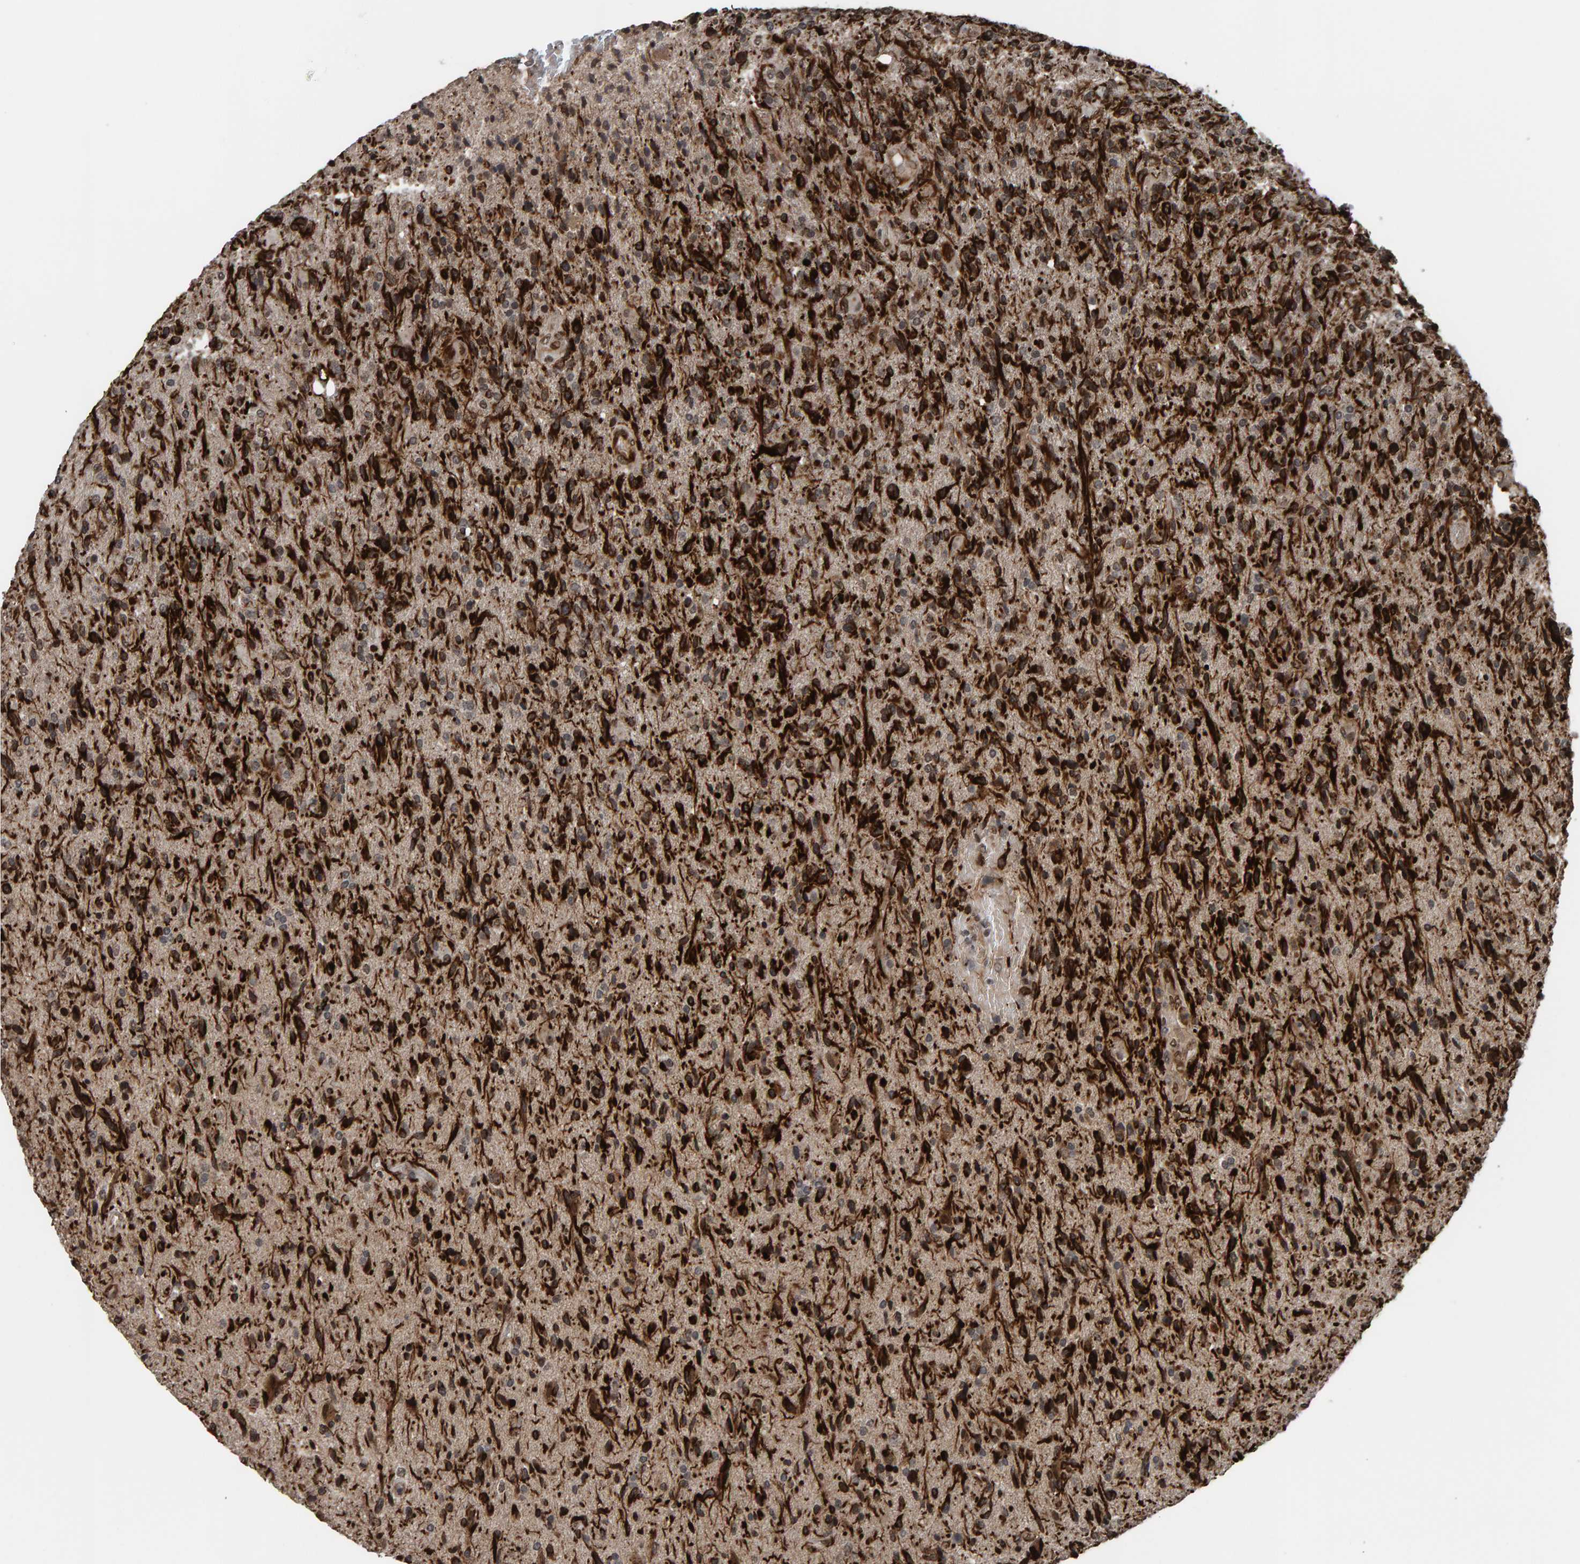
{"staining": {"intensity": "strong", "quantity": ">75%", "location": "cytoplasmic/membranous"}, "tissue": "glioma", "cell_type": "Tumor cells", "image_type": "cancer", "snomed": [{"axis": "morphology", "description": "Glioma, malignant, High grade"}, {"axis": "topography", "description": "Brain"}], "caption": "Immunohistochemistry (IHC) (DAB) staining of human malignant glioma (high-grade) shows strong cytoplasmic/membranous protein staining in about >75% of tumor cells.", "gene": "ZNF366", "patient": {"sex": "male", "age": 72}}